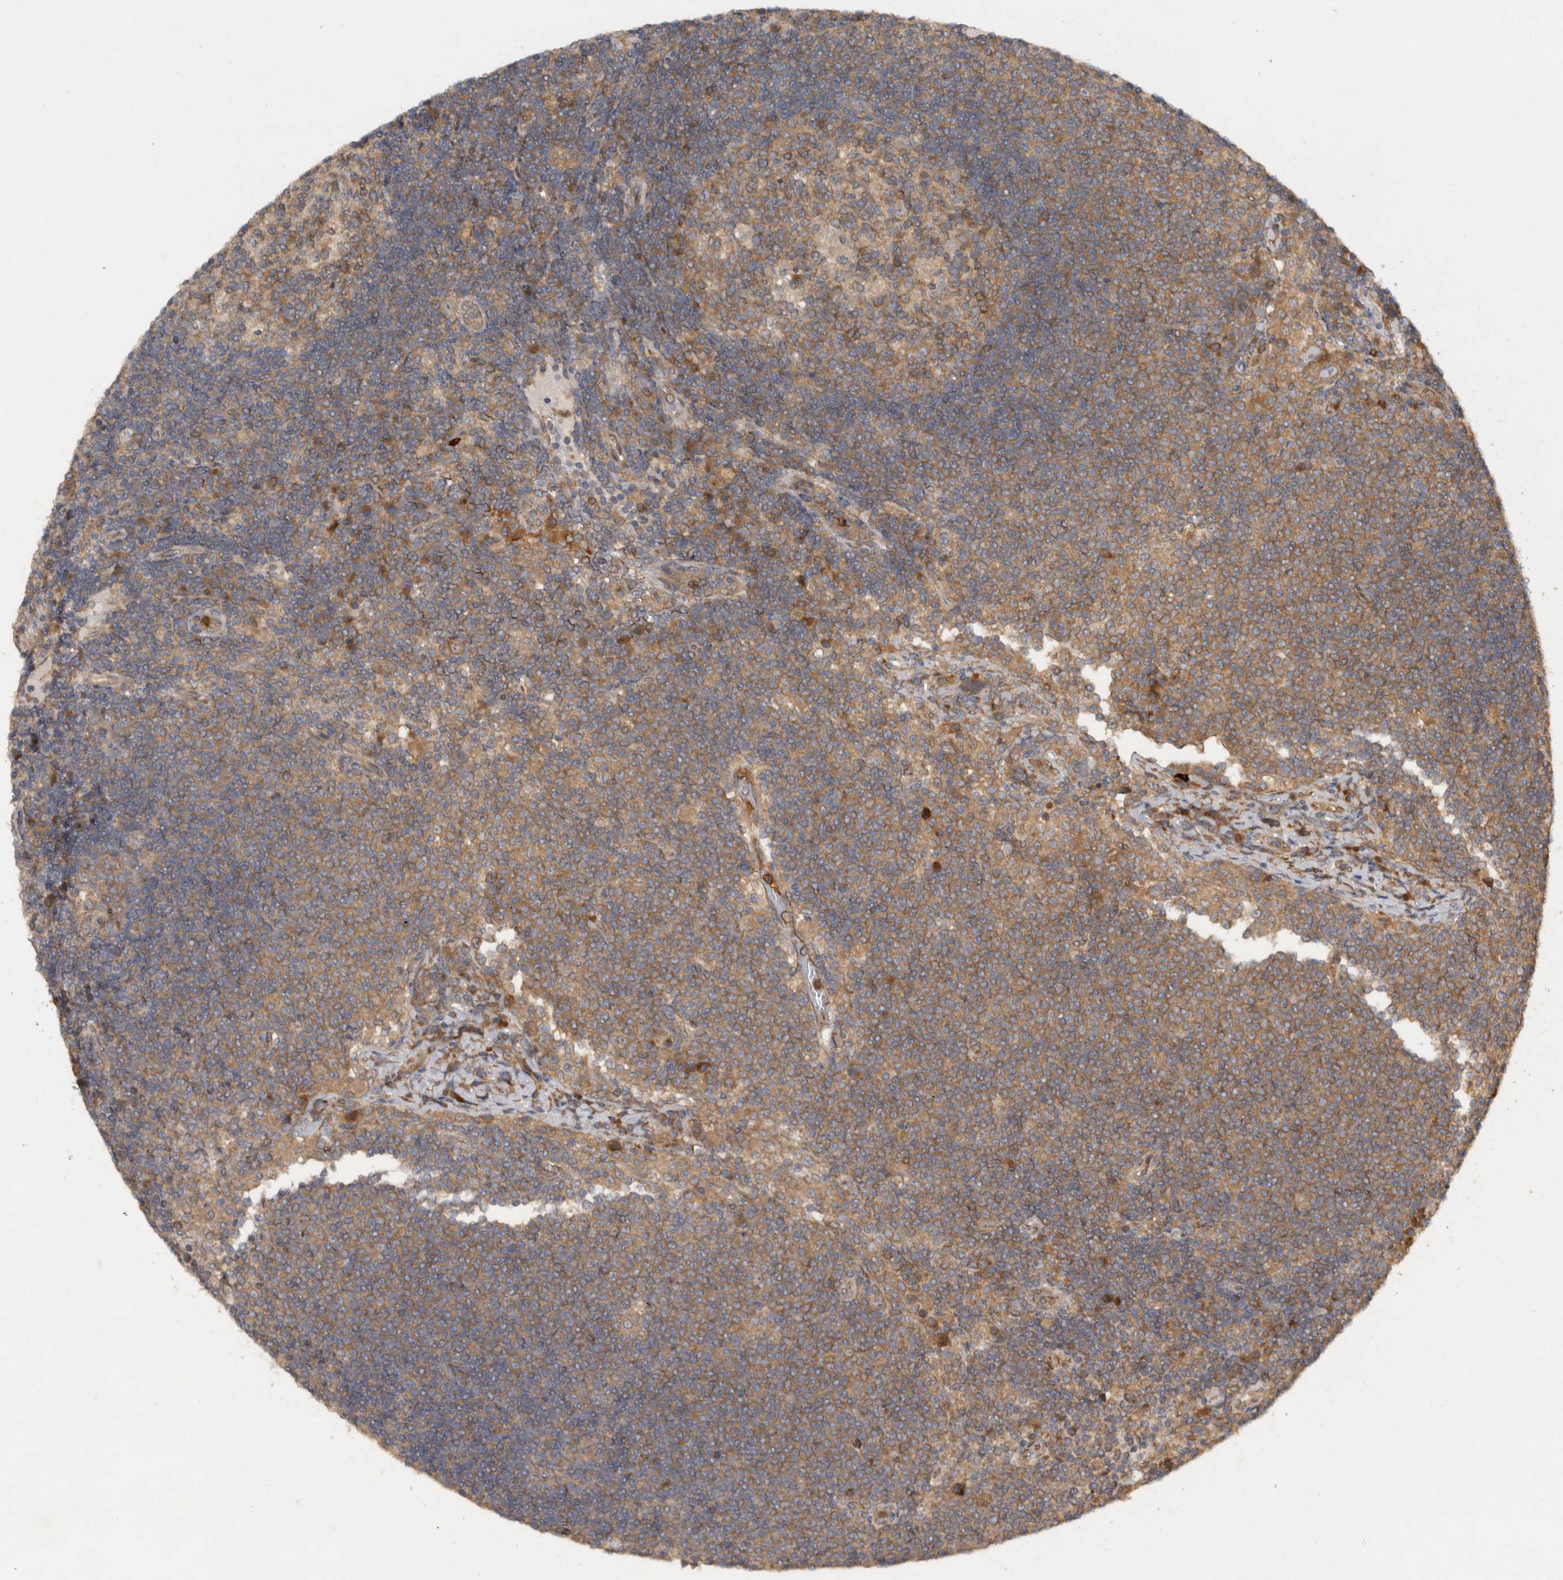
{"staining": {"intensity": "moderate", "quantity": ">75%", "location": "cytoplasmic/membranous"}, "tissue": "lymph node", "cell_type": "Germinal center cells", "image_type": "normal", "snomed": [{"axis": "morphology", "description": "Normal tissue, NOS"}, {"axis": "topography", "description": "Lymph node"}], "caption": "Immunohistochemical staining of normal human lymph node reveals >75% levels of moderate cytoplasmic/membranous protein staining in about >75% of germinal center cells.", "gene": "VEPH1", "patient": {"sex": "female", "age": 53}}